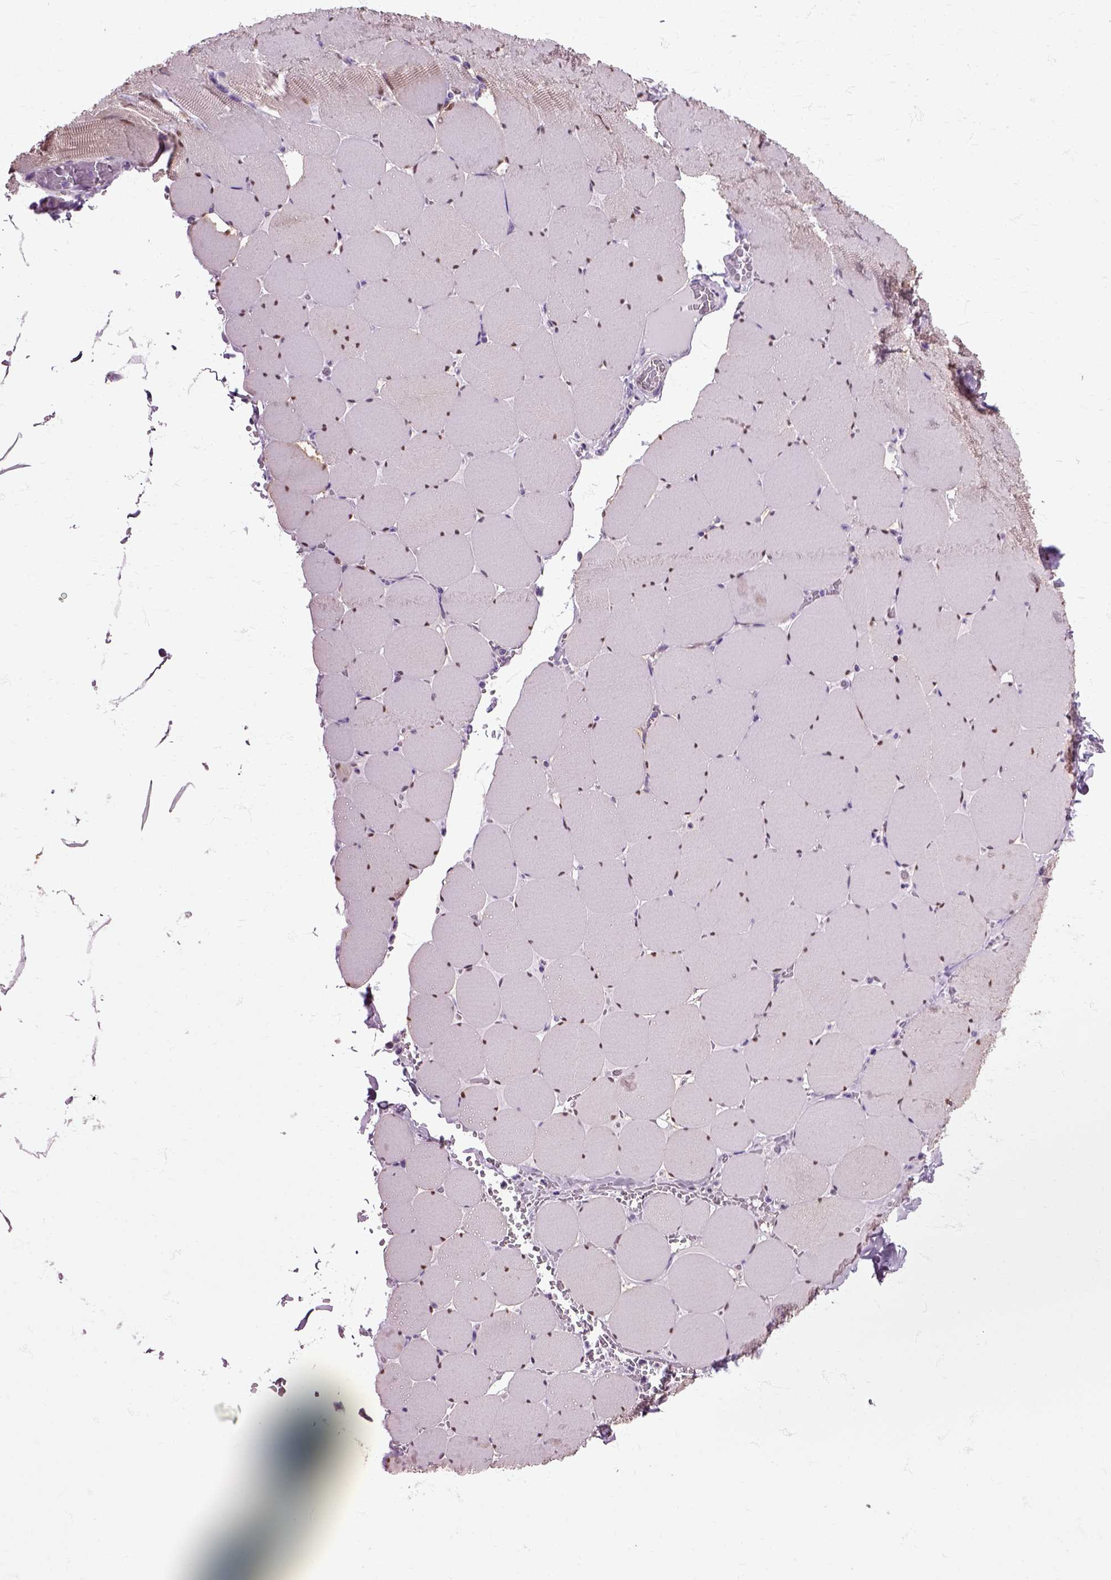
{"staining": {"intensity": "weak", "quantity": "25%-75%", "location": "cytoplasmic/membranous,nuclear"}, "tissue": "skeletal muscle", "cell_type": "Myocytes", "image_type": "normal", "snomed": [{"axis": "morphology", "description": "Normal tissue, NOS"}, {"axis": "morphology", "description": "Malignant melanoma, Metastatic site"}, {"axis": "topography", "description": "Skeletal muscle"}], "caption": "Immunohistochemical staining of unremarkable skeletal muscle shows low levels of weak cytoplasmic/membranous,nuclear positivity in approximately 25%-75% of myocytes.", "gene": "HSPA2", "patient": {"sex": "male", "age": 50}}